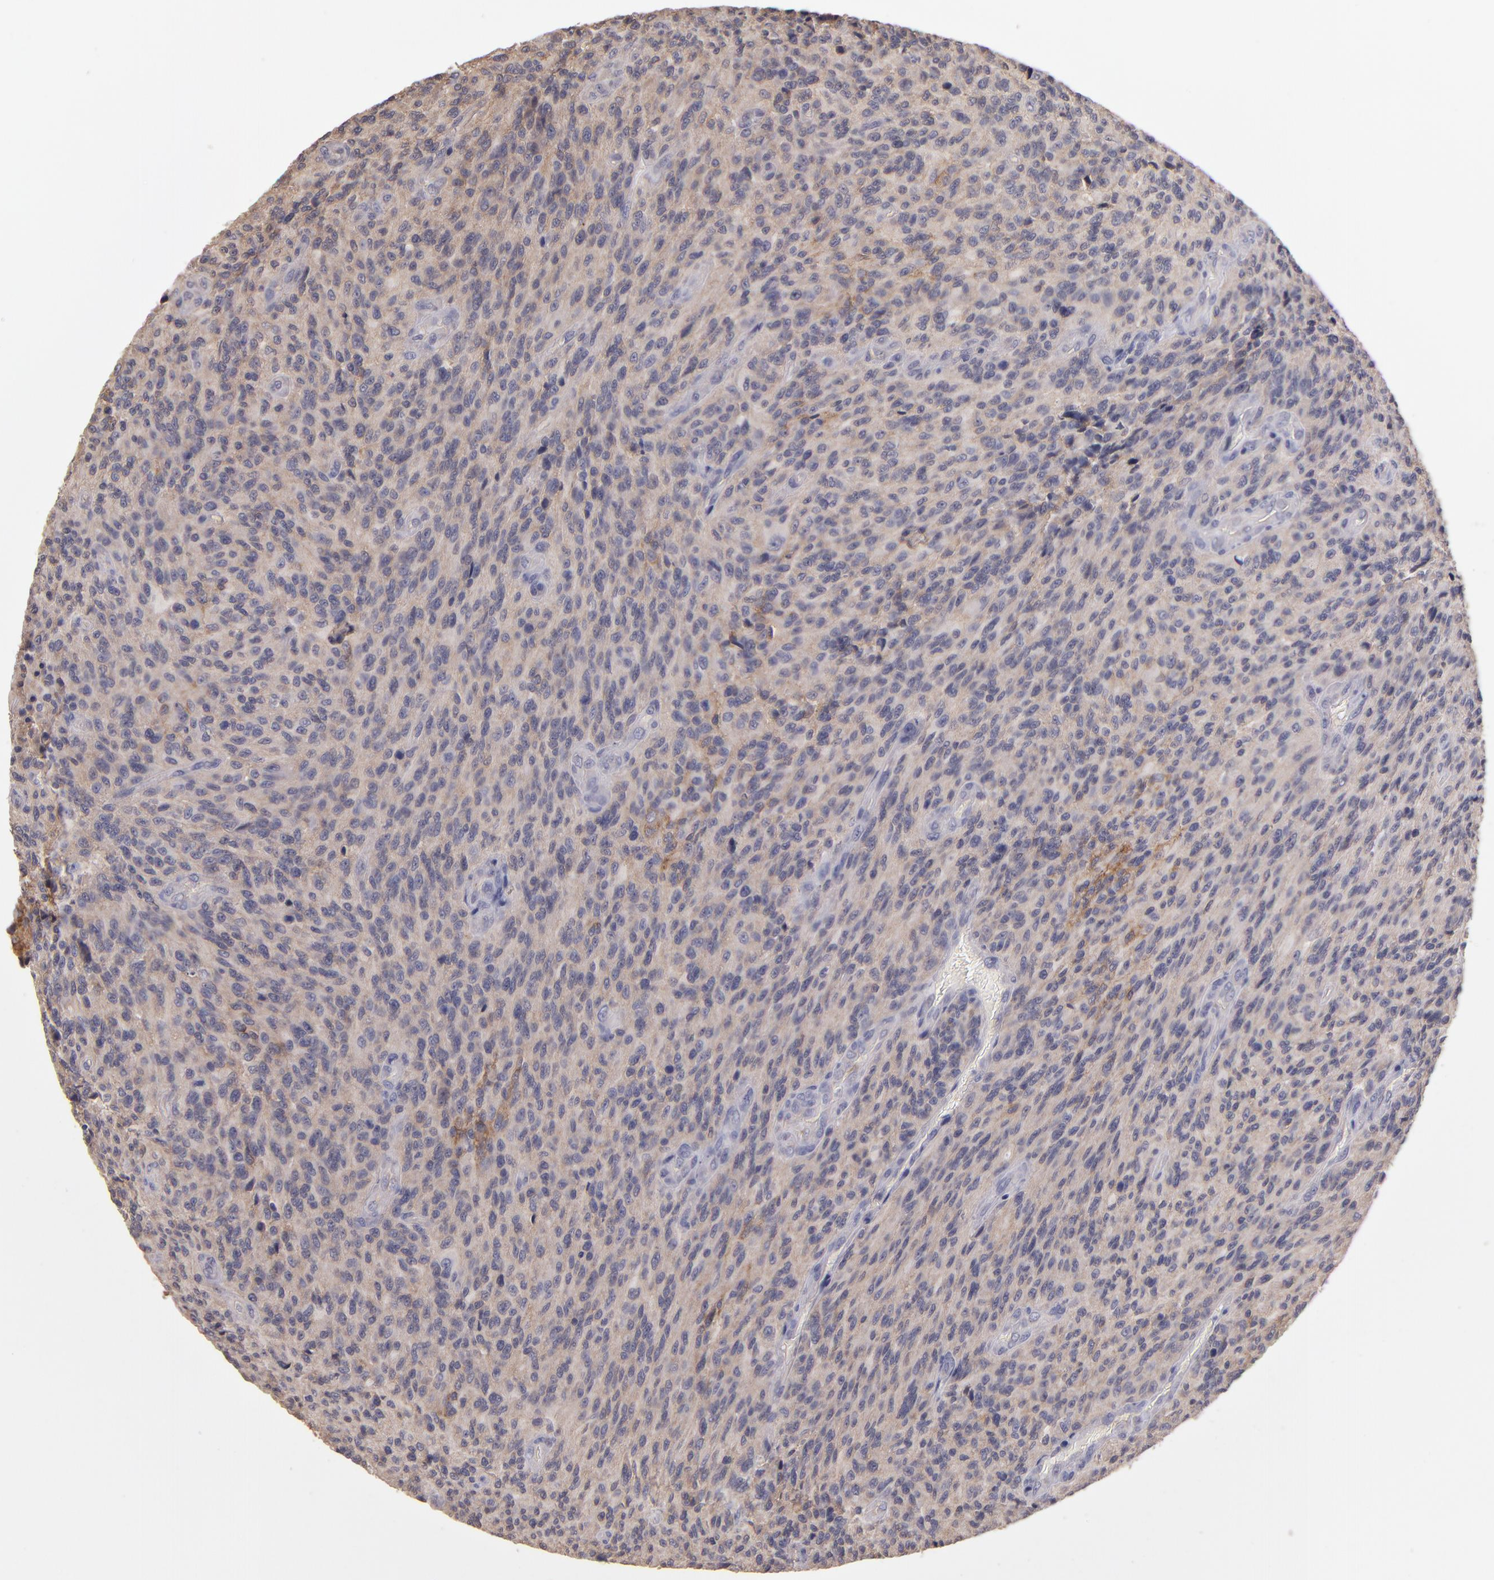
{"staining": {"intensity": "weak", "quantity": "<25%", "location": "cytoplasmic/membranous"}, "tissue": "glioma", "cell_type": "Tumor cells", "image_type": "cancer", "snomed": [{"axis": "morphology", "description": "Normal tissue, NOS"}, {"axis": "morphology", "description": "Glioma, malignant, High grade"}, {"axis": "topography", "description": "Cerebral cortex"}], "caption": "Protein analysis of glioma exhibits no significant staining in tumor cells.", "gene": "GNAZ", "patient": {"sex": "male", "age": 56}}